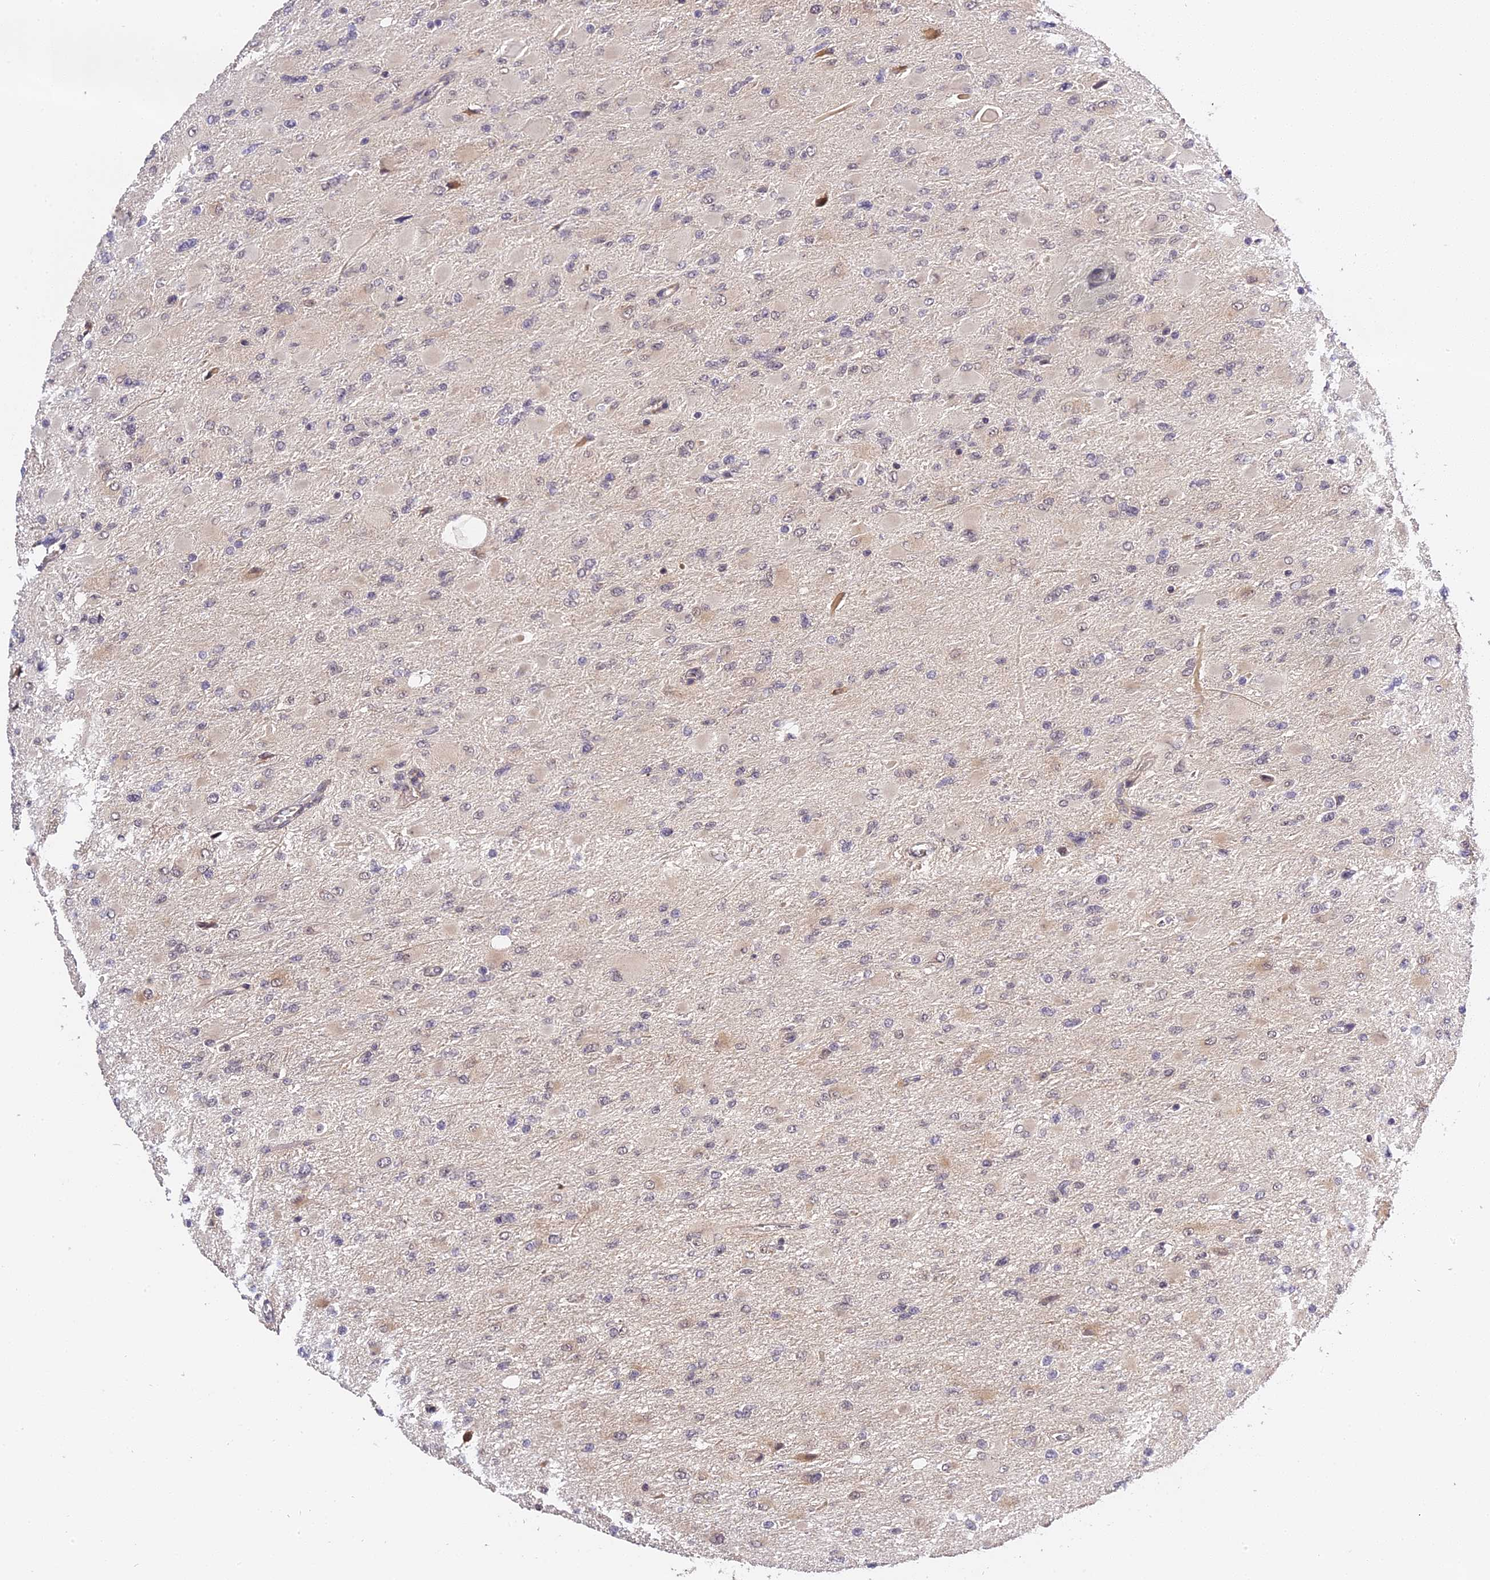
{"staining": {"intensity": "negative", "quantity": "none", "location": "none"}, "tissue": "glioma", "cell_type": "Tumor cells", "image_type": "cancer", "snomed": [{"axis": "morphology", "description": "Glioma, malignant, High grade"}, {"axis": "topography", "description": "Cerebral cortex"}], "caption": "Immunohistochemical staining of human high-grade glioma (malignant) shows no significant positivity in tumor cells.", "gene": "IMPACT", "patient": {"sex": "female", "age": 36}}